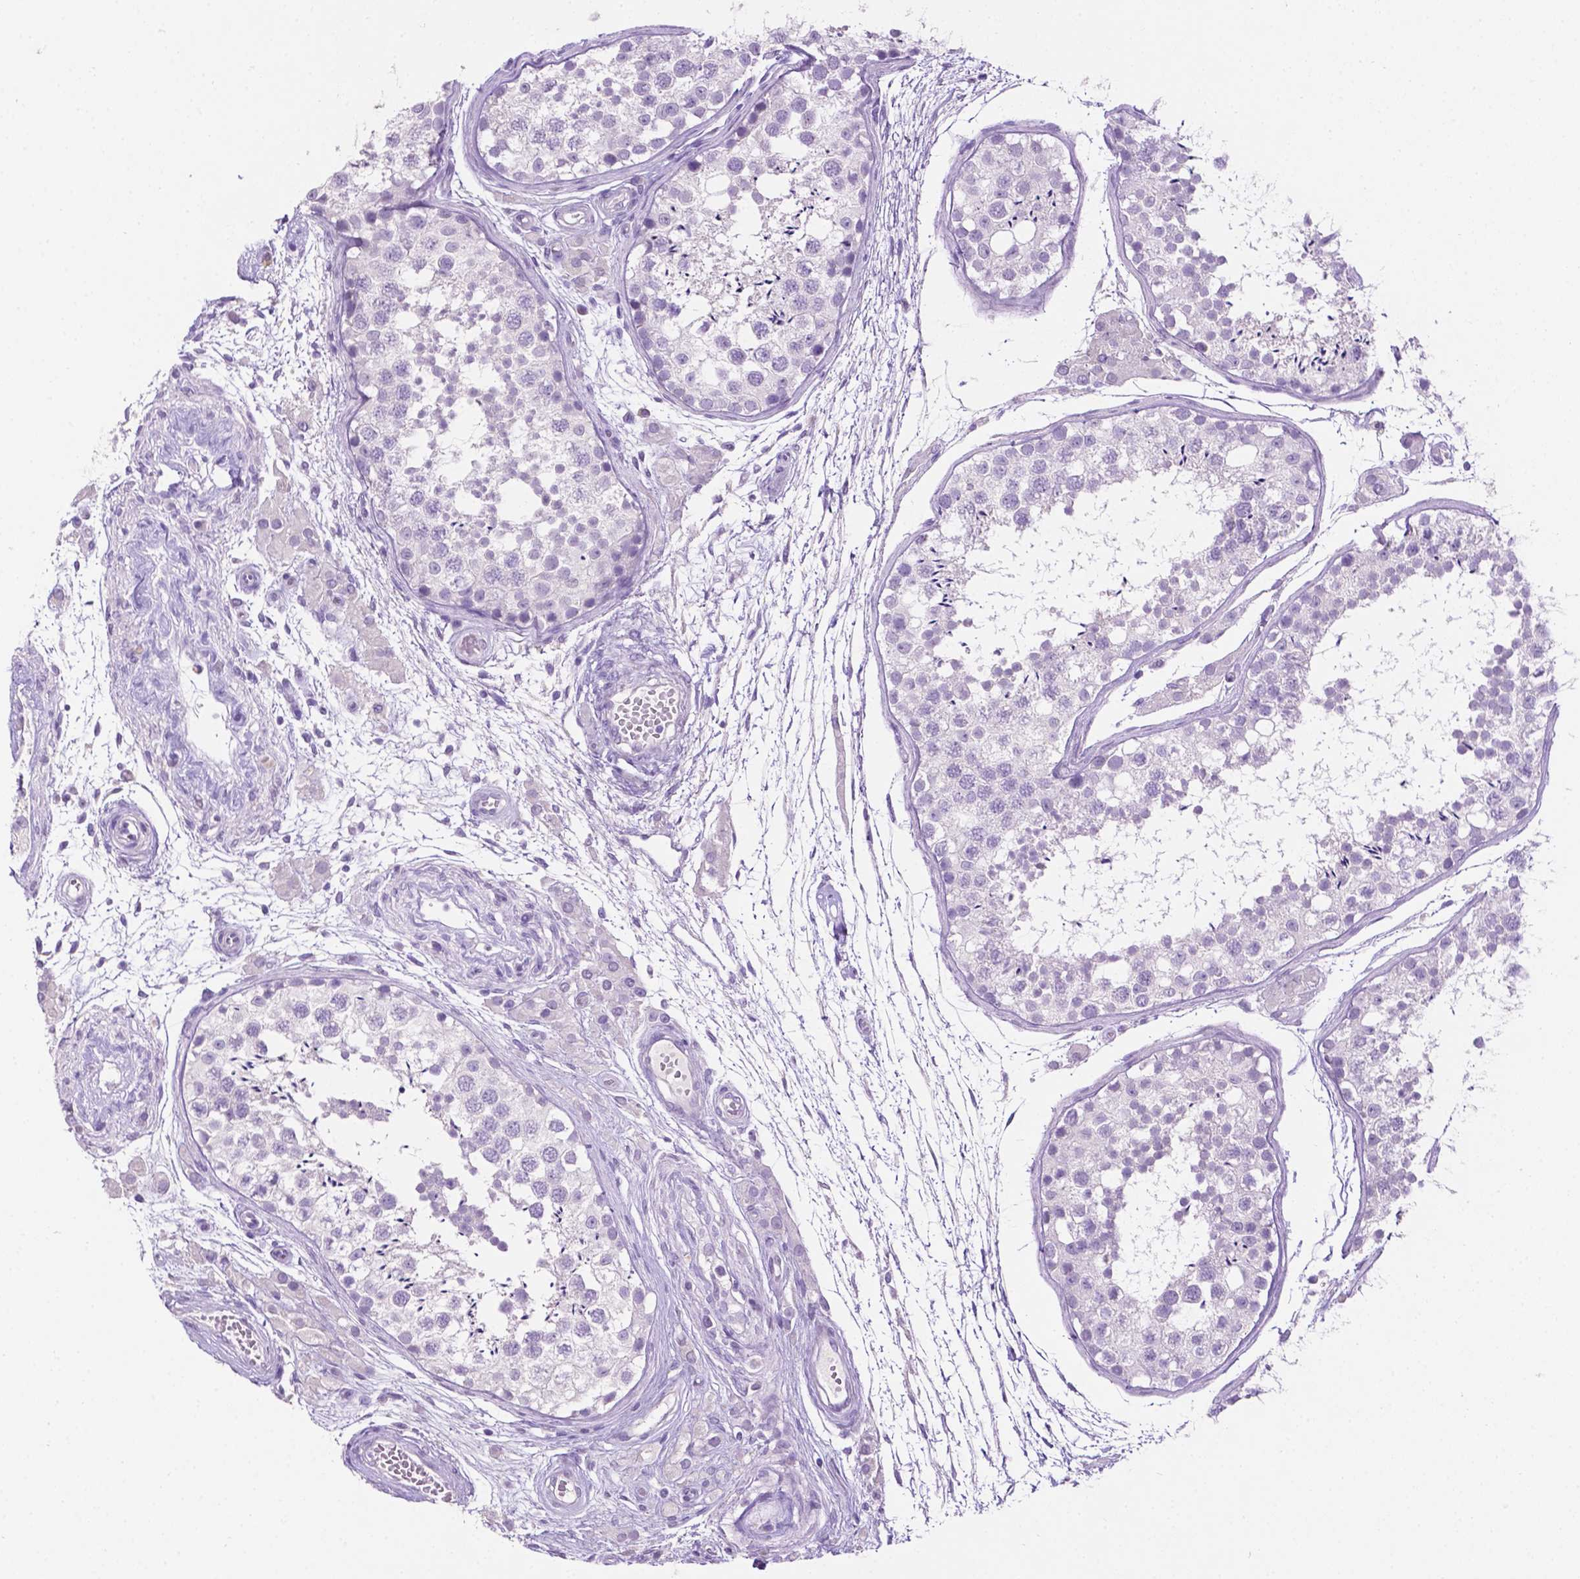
{"staining": {"intensity": "negative", "quantity": "none", "location": "none"}, "tissue": "testis", "cell_type": "Cells in seminiferous ducts", "image_type": "normal", "snomed": [{"axis": "morphology", "description": "Normal tissue, NOS"}, {"axis": "morphology", "description": "Seminoma, NOS"}, {"axis": "topography", "description": "Testis"}], "caption": "Immunohistochemical staining of normal testis demonstrates no significant positivity in cells in seminiferous ducts.", "gene": "TACSTD2", "patient": {"sex": "male", "age": 29}}